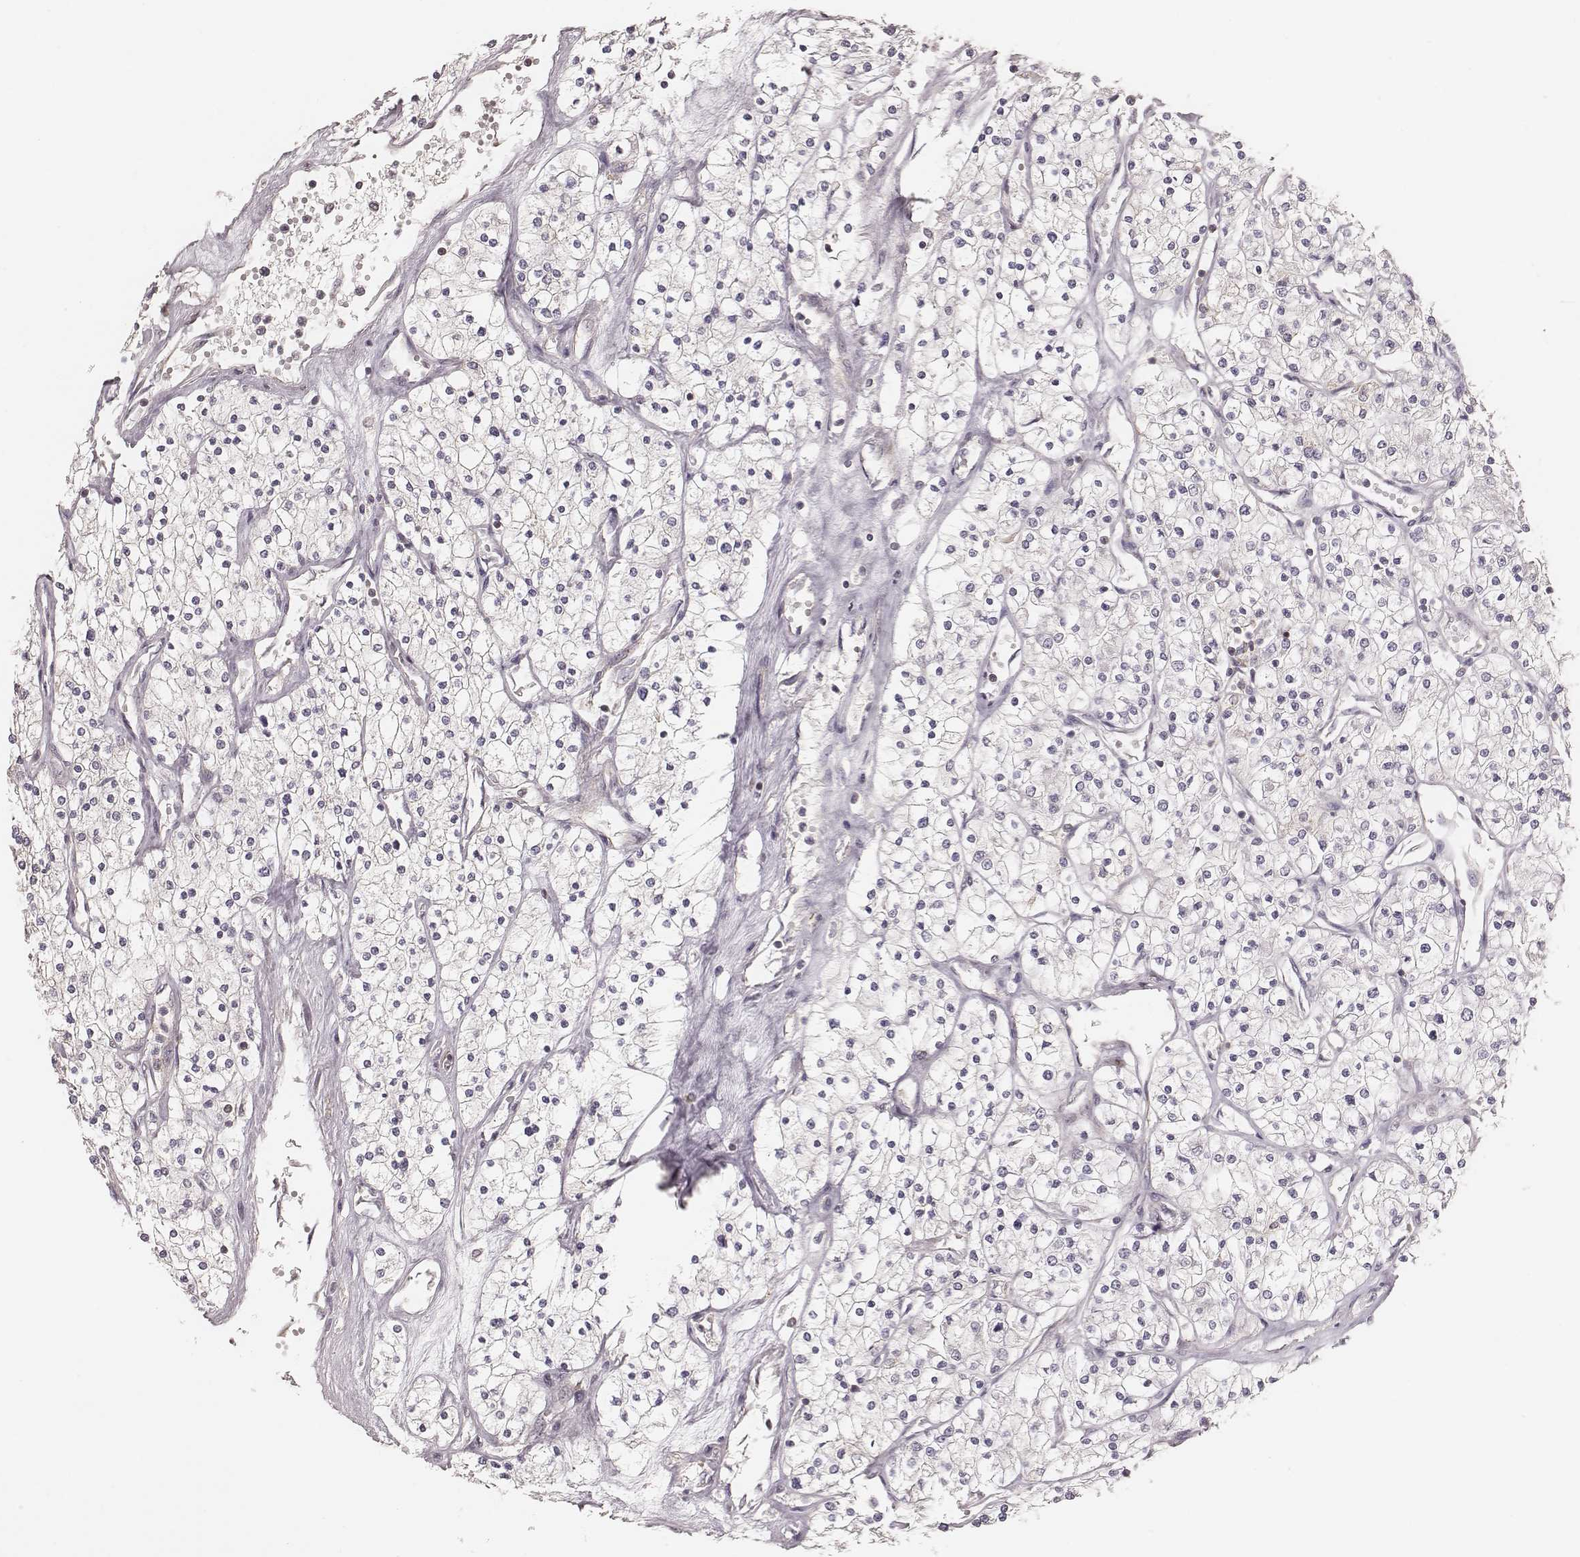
{"staining": {"intensity": "negative", "quantity": "none", "location": "none"}, "tissue": "renal cancer", "cell_type": "Tumor cells", "image_type": "cancer", "snomed": [{"axis": "morphology", "description": "Adenocarcinoma, NOS"}, {"axis": "topography", "description": "Kidney"}], "caption": "IHC histopathology image of human adenocarcinoma (renal) stained for a protein (brown), which displays no staining in tumor cells.", "gene": "CARS1", "patient": {"sex": "male", "age": 80}}